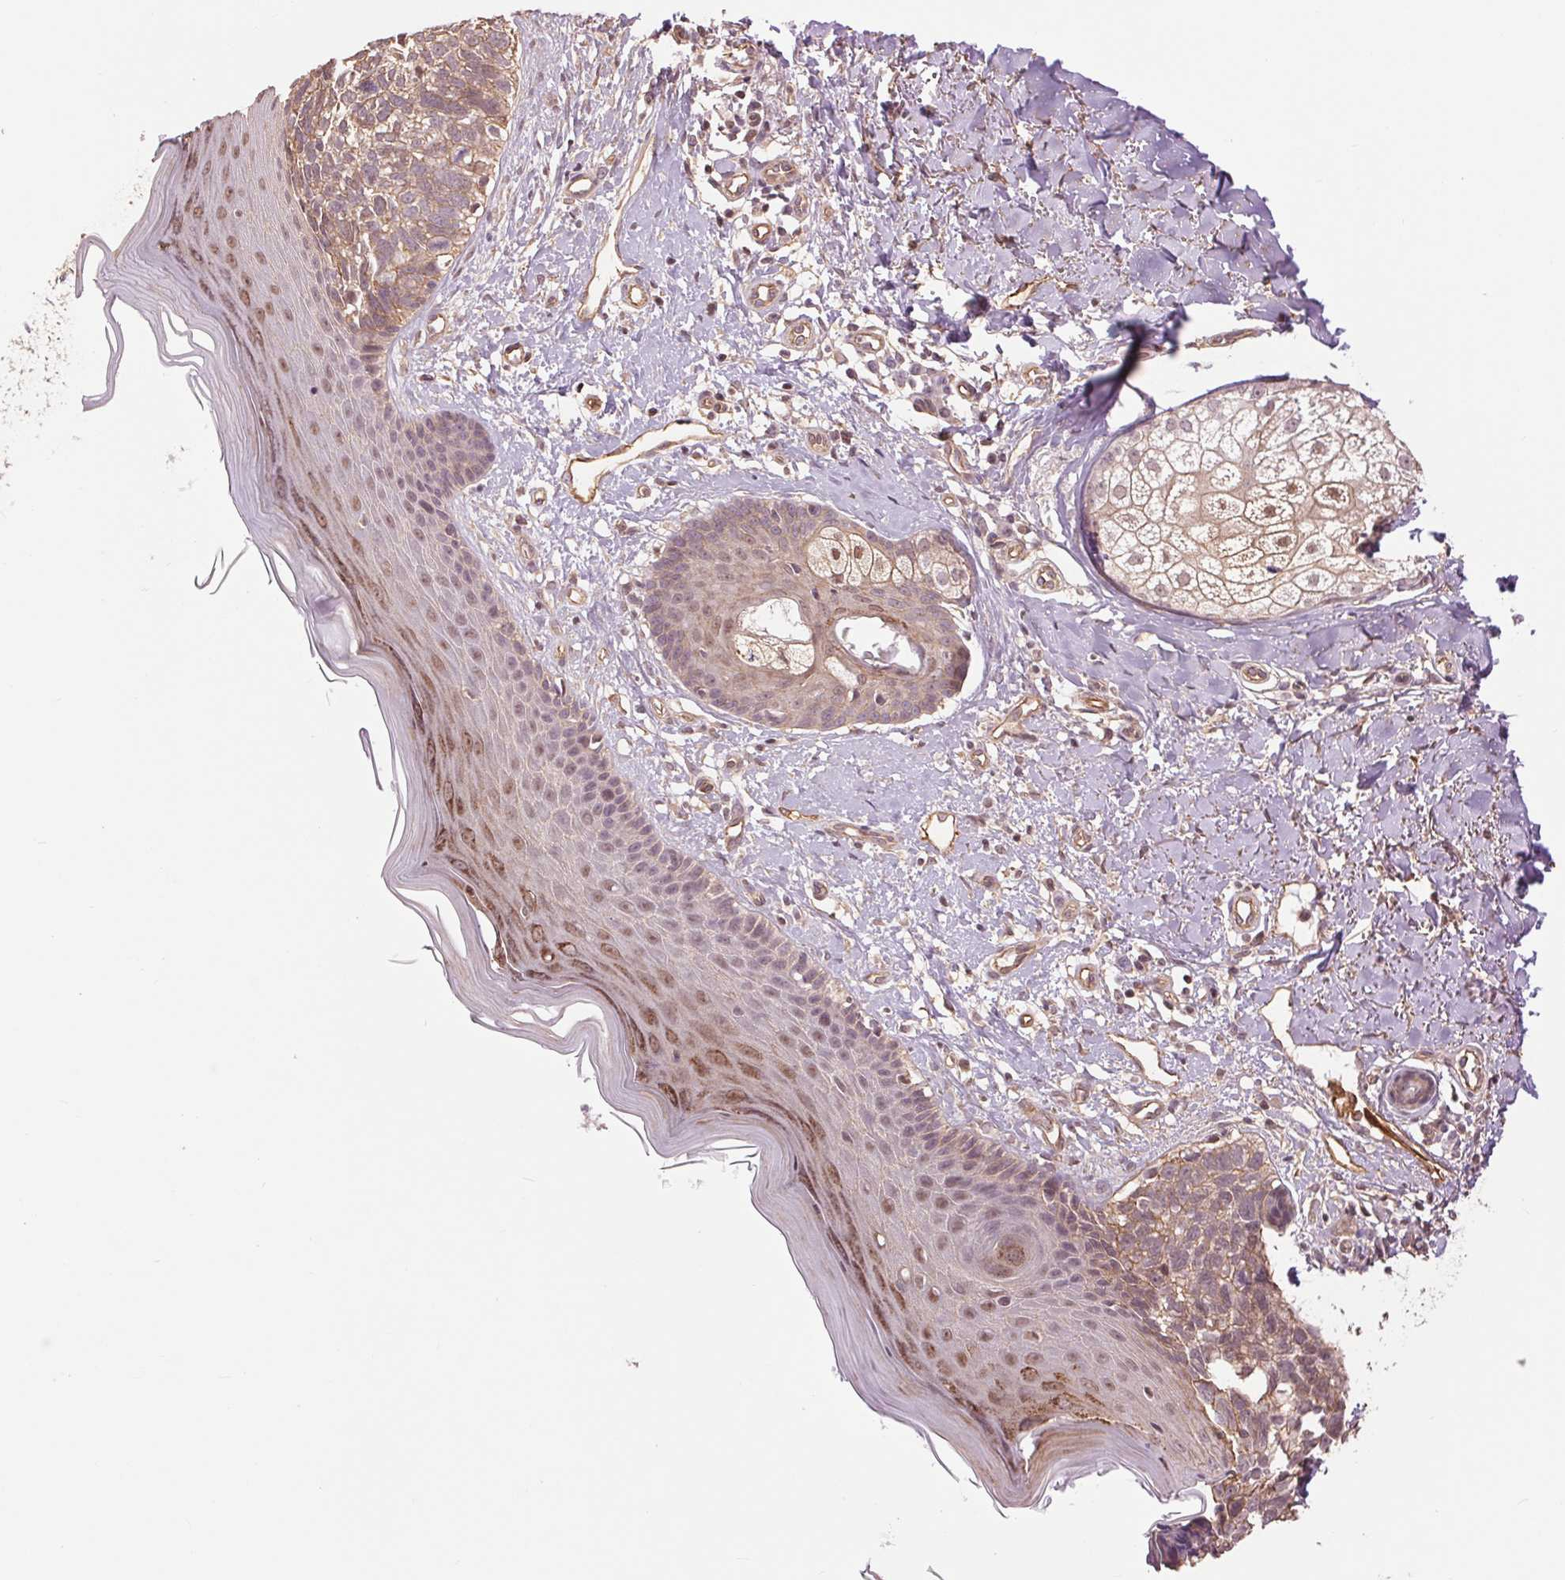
{"staining": {"intensity": "weak", "quantity": ">75%", "location": "cytoplasmic/membranous"}, "tissue": "skin cancer", "cell_type": "Tumor cells", "image_type": "cancer", "snomed": [{"axis": "morphology", "description": "Basal cell carcinoma"}, {"axis": "topography", "description": "Skin"}], "caption": "IHC (DAB (3,3'-diaminobenzidine)) staining of skin cancer displays weak cytoplasmic/membranous protein positivity in about >75% of tumor cells.", "gene": "PALM", "patient": {"sex": "female", "age": 45}}